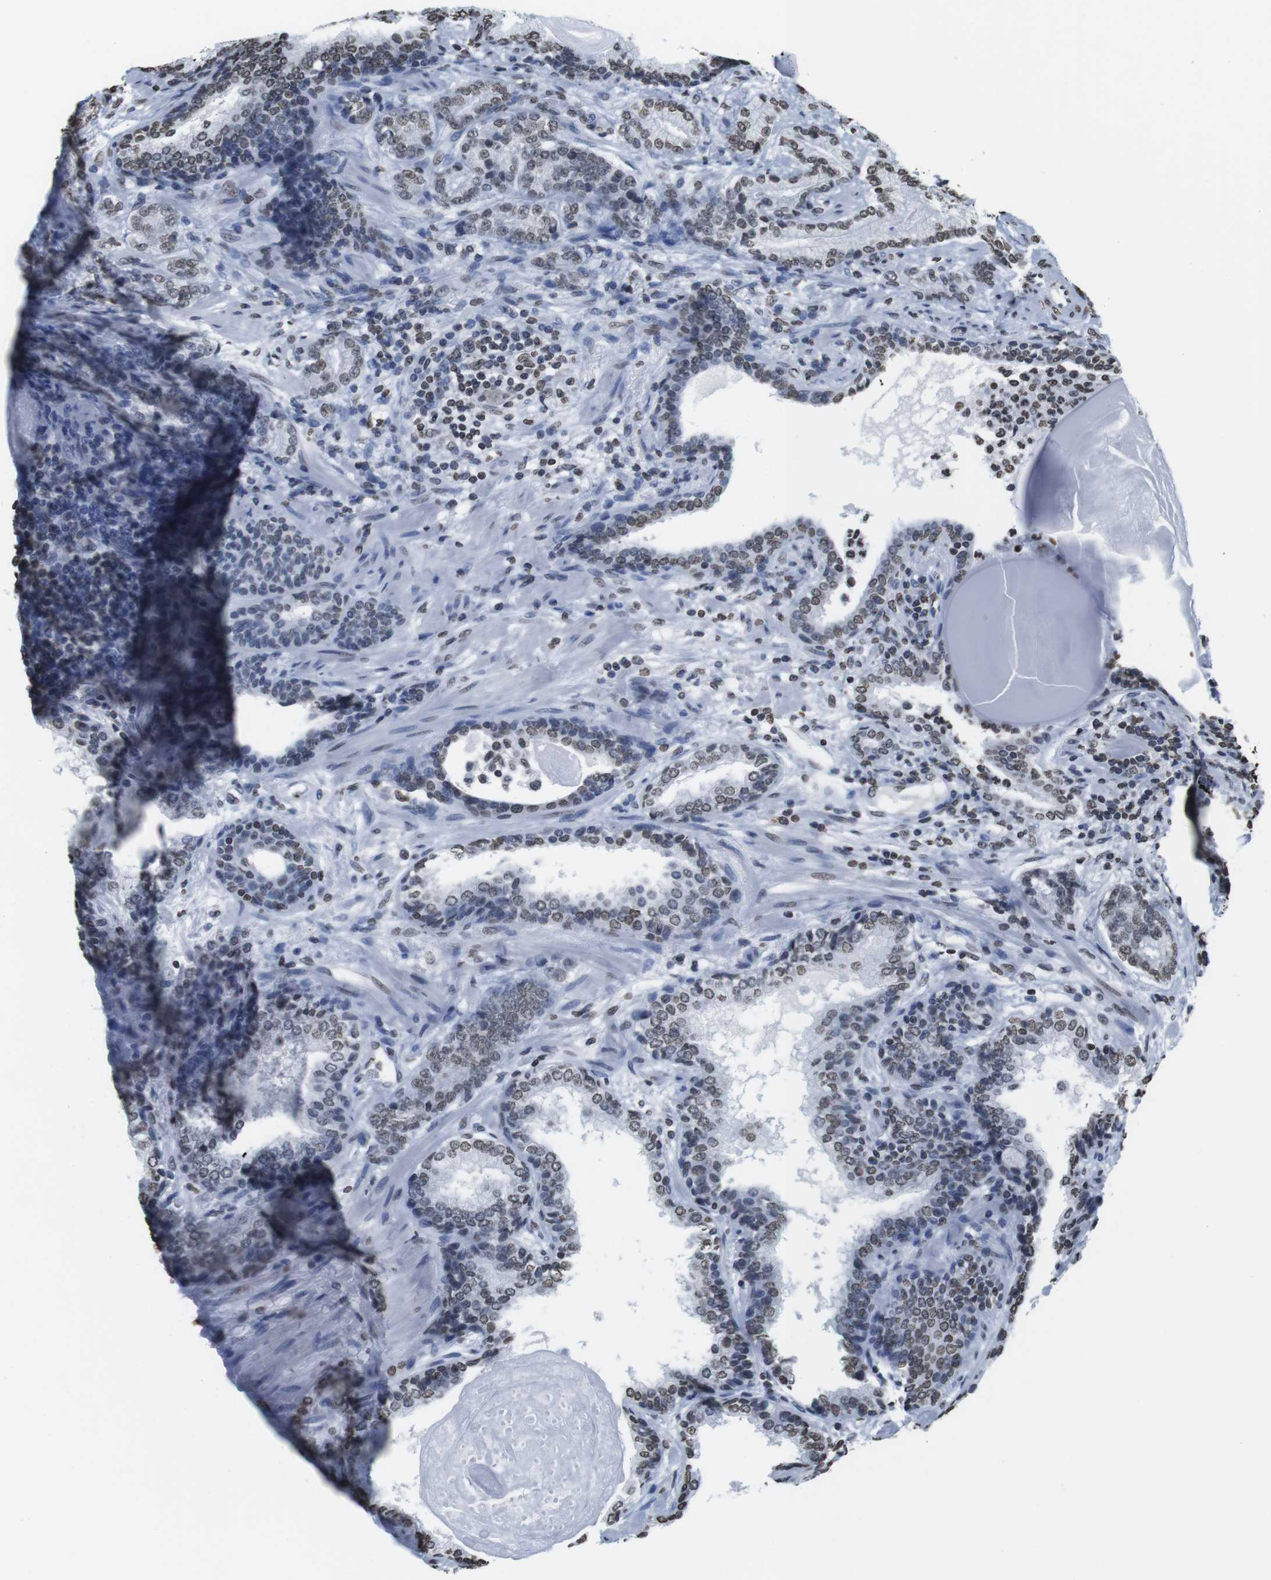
{"staining": {"intensity": "weak", "quantity": "25%-75%", "location": "nuclear"}, "tissue": "prostate cancer", "cell_type": "Tumor cells", "image_type": "cancer", "snomed": [{"axis": "morphology", "description": "Adenocarcinoma, High grade"}, {"axis": "topography", "description": "Prostate"}], "caption": "The image exhibits staining of prostate cancer (high-grade adenocarcinoma), revealing weak nuclear protein positivity (brown color) within tumor cells.", "gene": "BSX", "patient": {"sex": "male", "age": 61}}